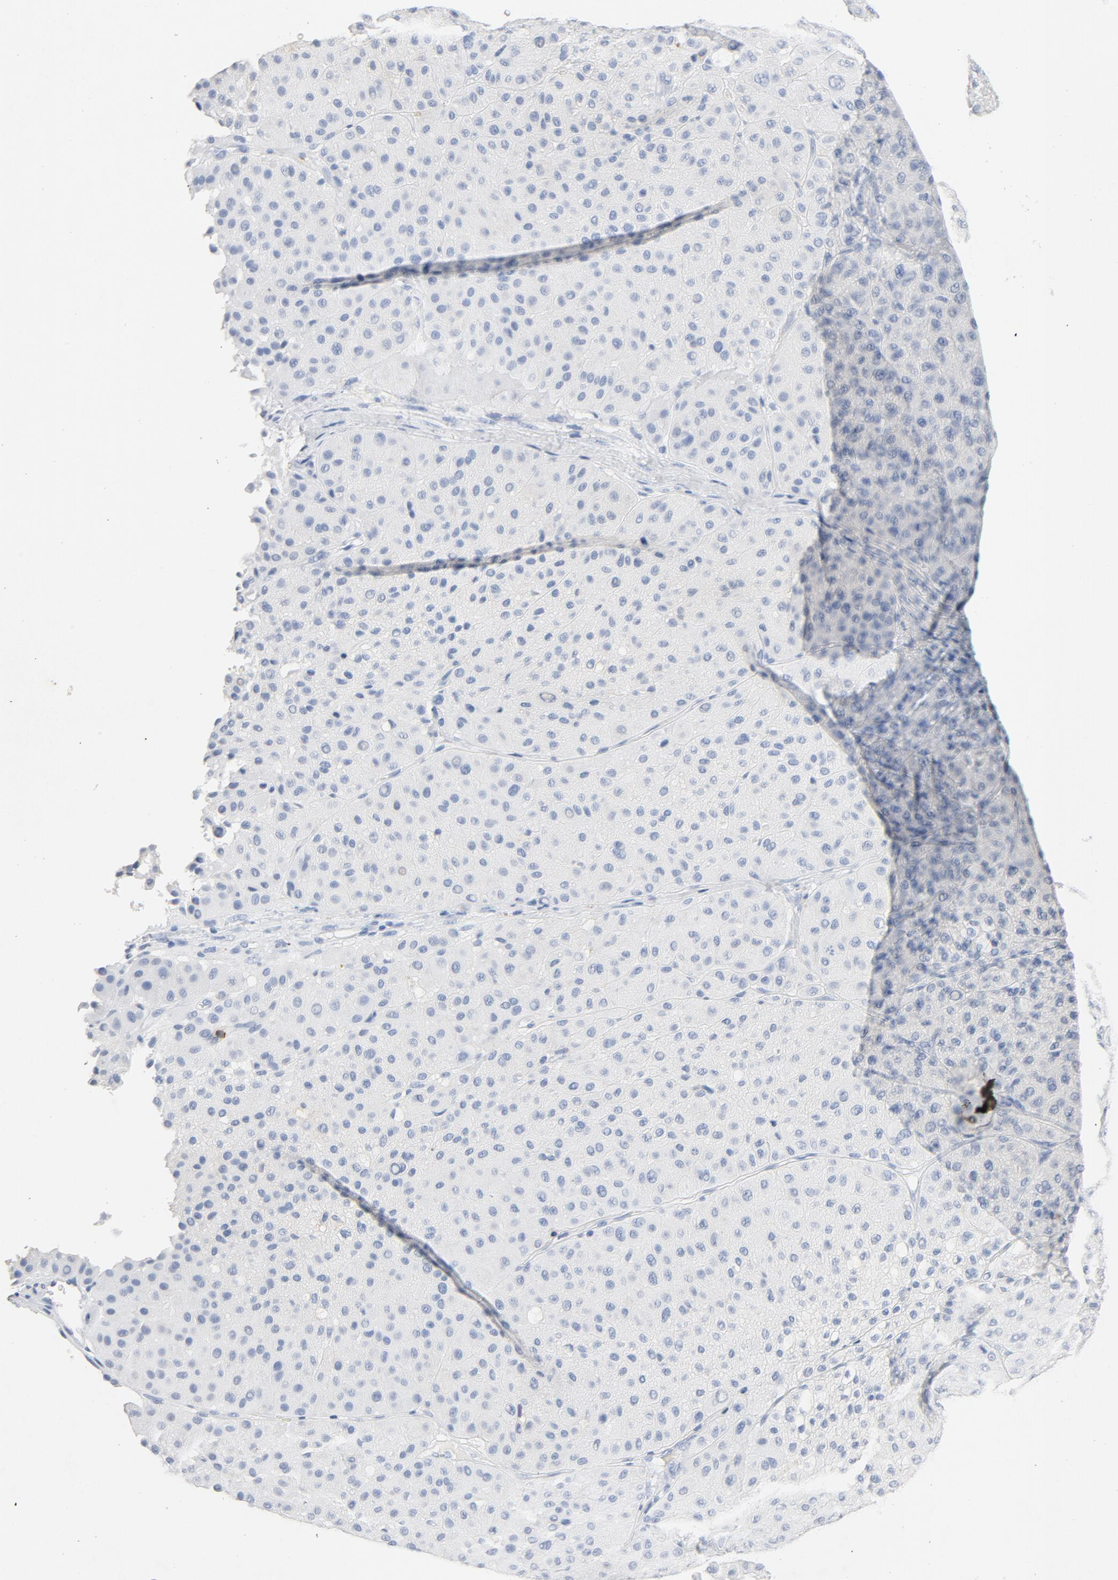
{"staining": {"intensity": "negative", "quantity": "none", "location": "none"}, "tissue": "melanoma", "cell_type": "Tumor cells", "image_type": "cancer", "snomed": [{"axis": "morphology", "description": "Normal tissue, NOS"}, {"axis": "morphology", "description": "Malignant melanoma, Metastatic site"}, {"axis": "topography", "description": "Skin"}], "caption": "Immunohistochemistry (IHC) micrograph of neoplastic tissue: malignant melanoma (metastatic site) stained with DAB demonstrates no significant protein expression in tumor cells. (DAB (3,3'-diaminobenzidine) immunohistochemistry (IHC) visualized using brightfield microscopy, high magnification).", "gene": "PTPRB", "patient": {"sex": "male", "age": 41}}